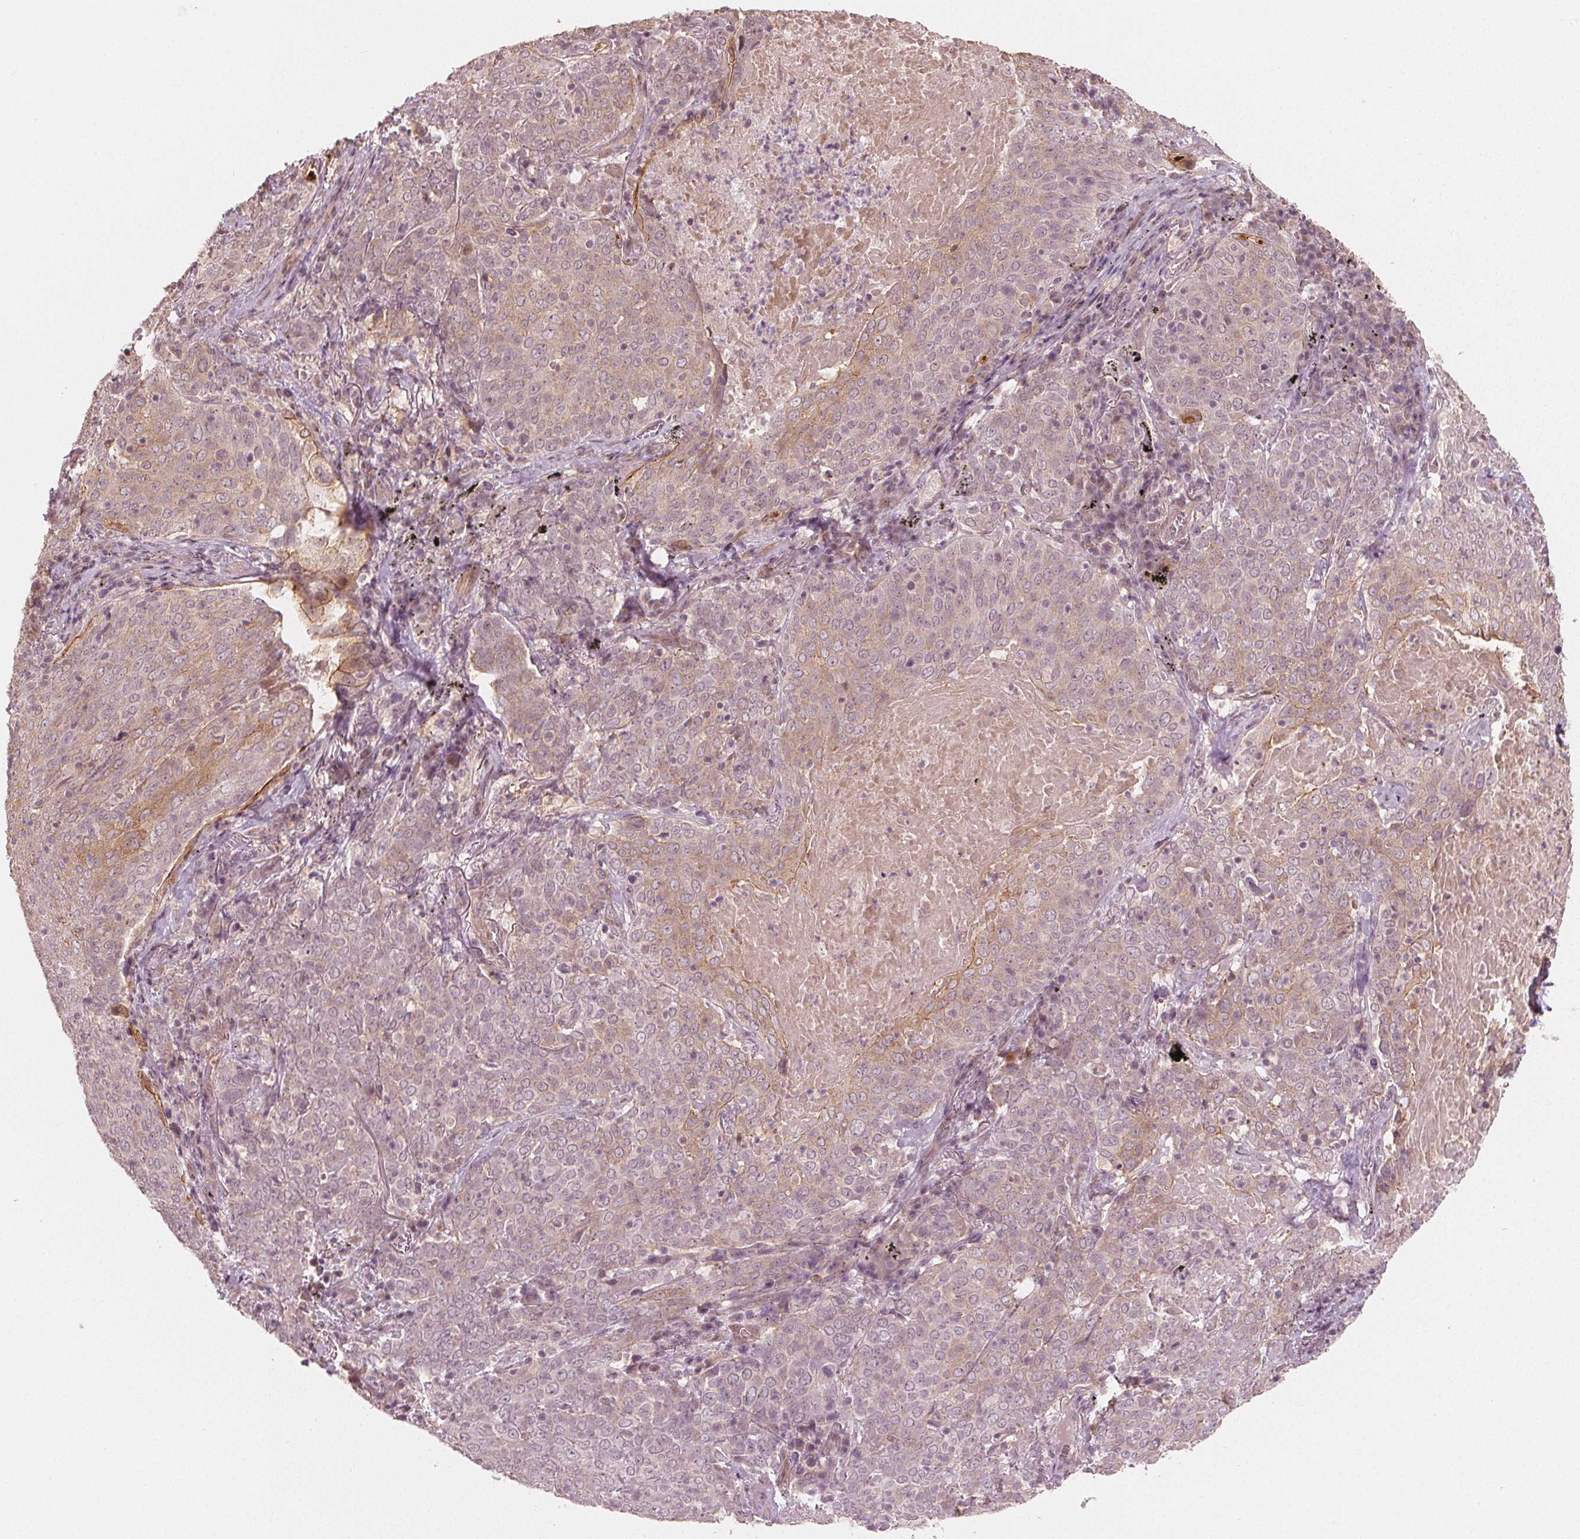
{"staining": {"intensity": "moderate", "quantity": "<25%", "location": "cytoplasmic/membranous"}, "tissue": "lung cancer", "cell_type": "Tumor cells", "image_type": "cancer", "snomed": [{"axis": "morphology", "description": "Squamous cell carcinoma, NOS"}, {"axis": "topography", "description": "Lung"}], "caption": "DAB immunohistochemical staining of squamous cell carcinoma (lung) shows moderate cytoplasmic/membranous protein staining in approximately <25% of tumor cells.", "gene": "CLBA1", "patient": {"sex": "male", "age": 82}}